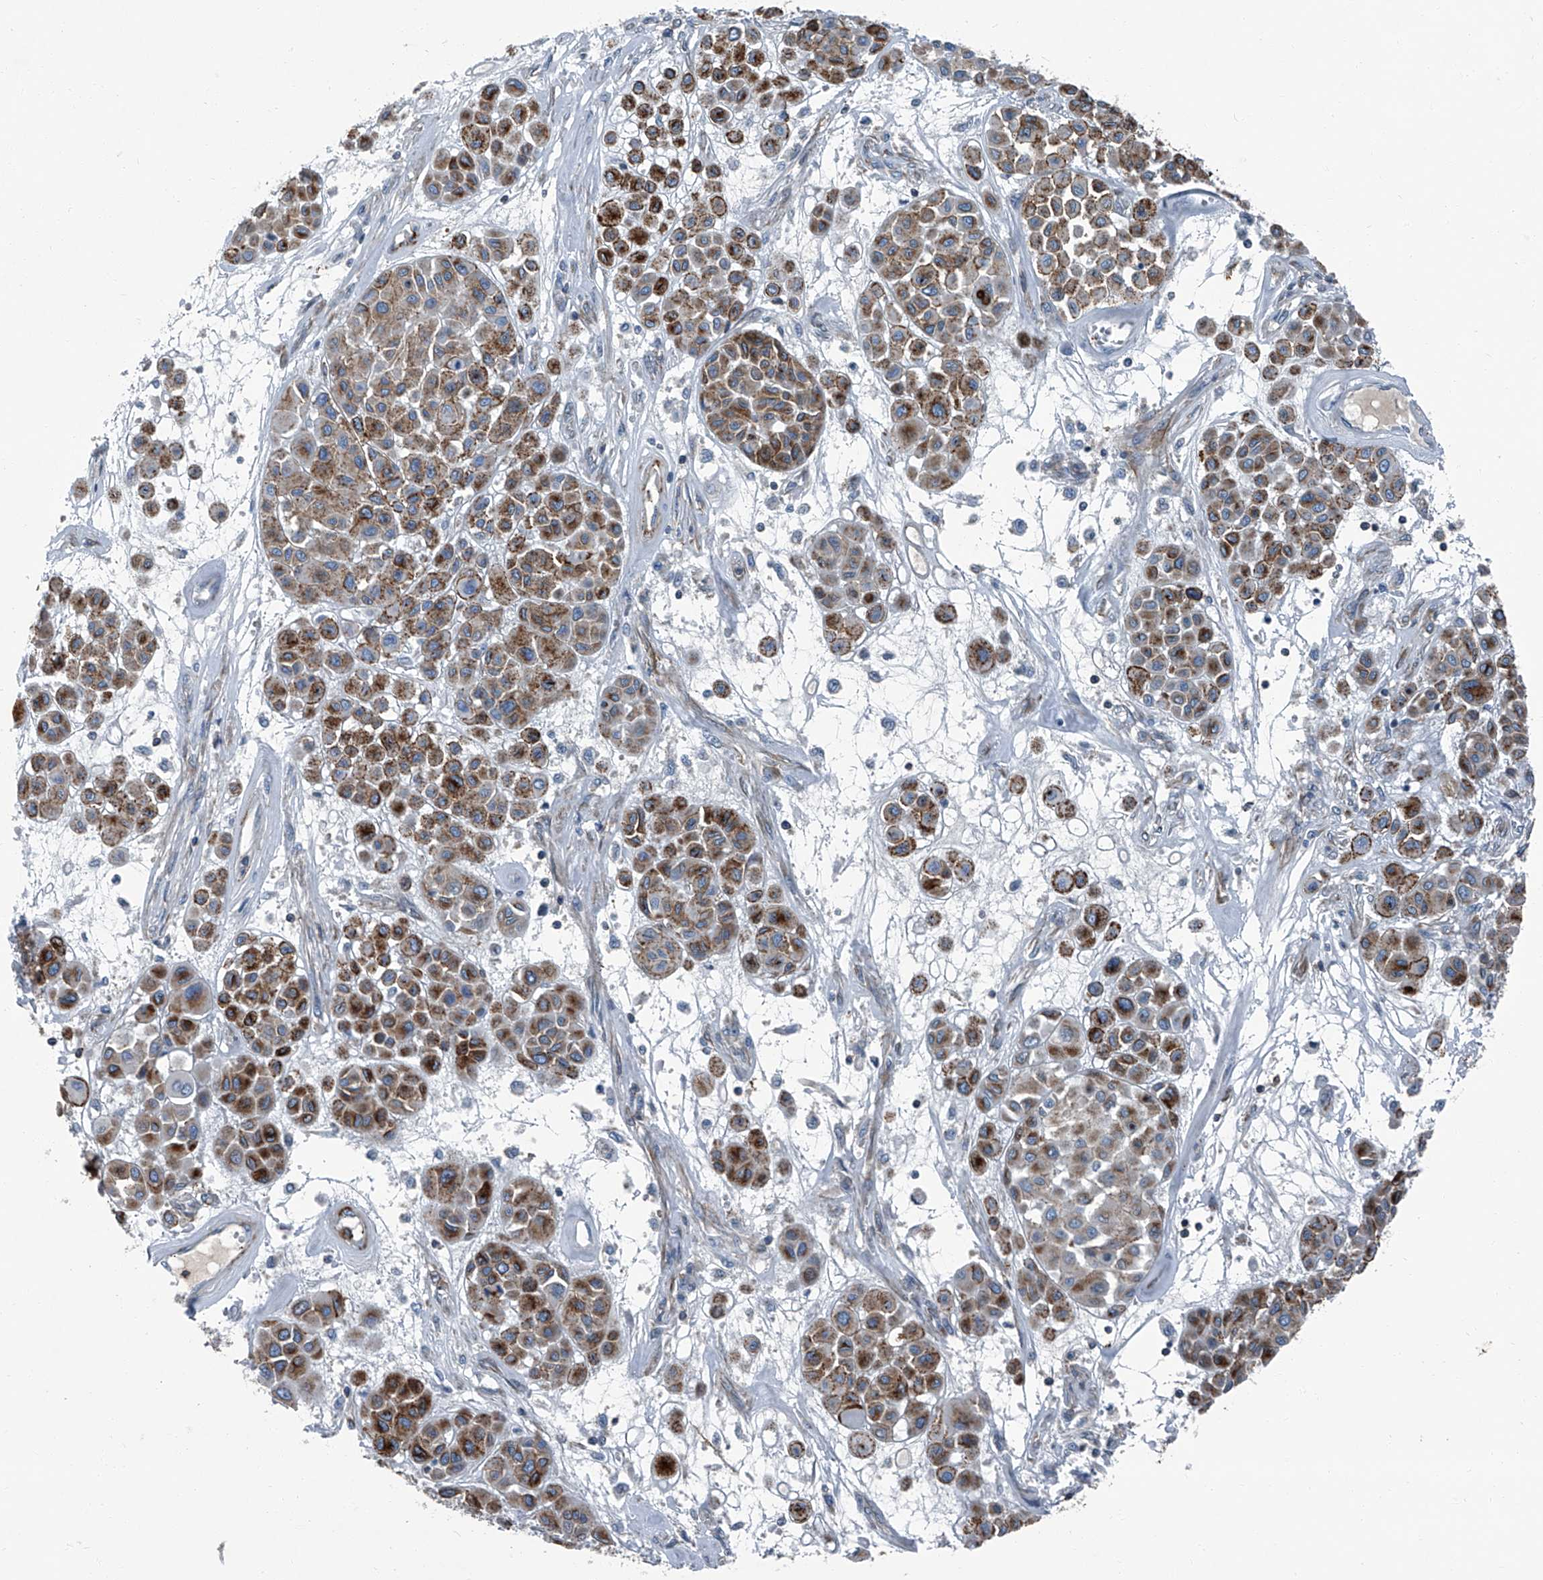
{"staining": {"intensity": "strong", "quantity": "25%-75%", "location": "cytoplasmic/membranous"}, "tissue": "melanoma", "cell_type": "Tumor cells", "image_type": "cancer", "snomed": [{"axis": "morphology", "description": "Malignant melanoma, Metastatic site"}, {"axis": "topography", "description": "Soft tissue"}], "caption": "Protein expression analysis of human melanoma reveals strong cytoplasmic/membranous positivity in about 25%-75% of tumor cells.", "gene": "SEPTIN7", "patient": {"sex": "male", "age": 41}}